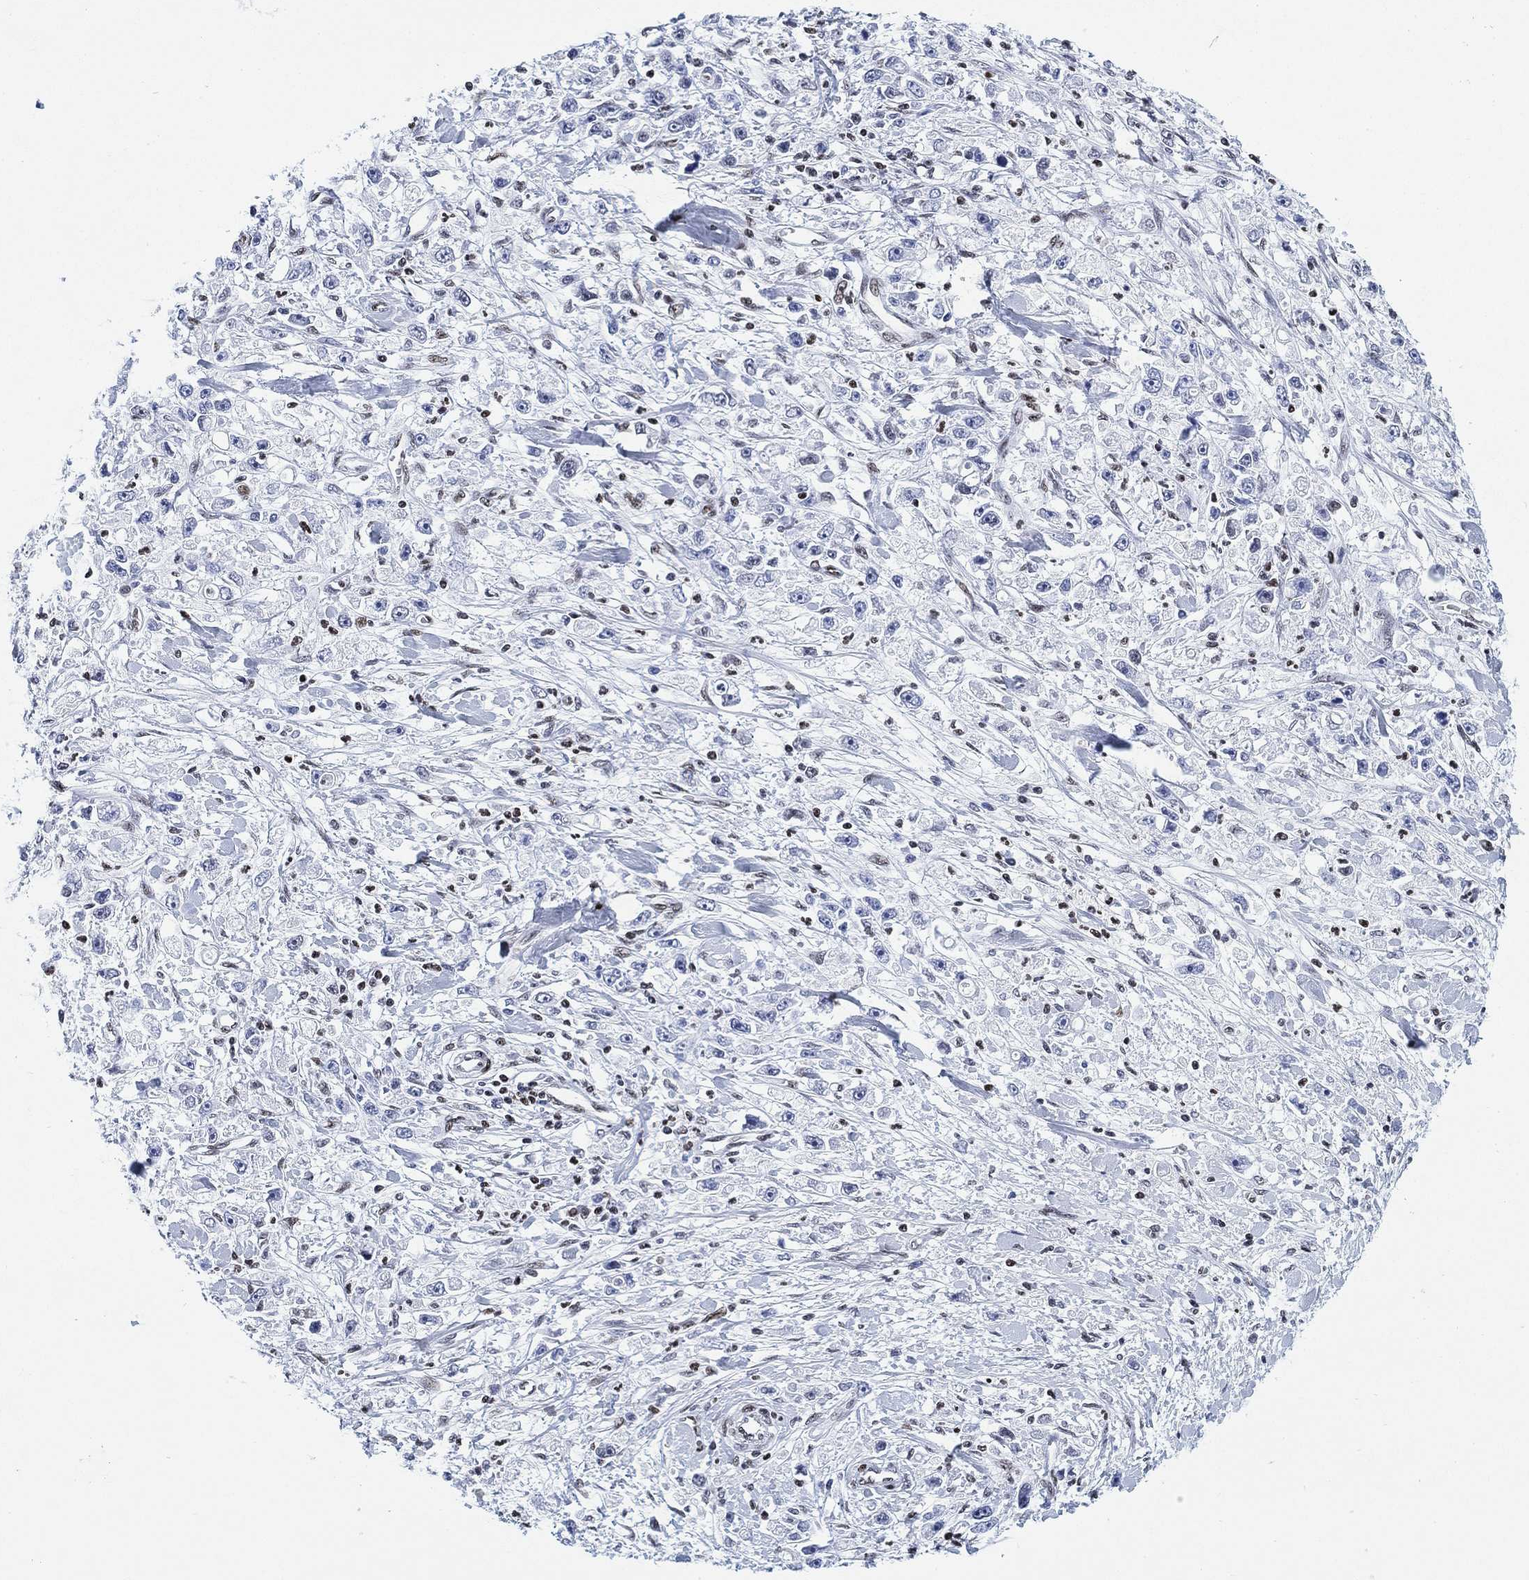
{"staining": {"intensity": "negative", "quantity": "none", "location": "none"}, "tissue": "stomach cancer", "cell_type": "Tumor cells", "image_type": "cancer", "snomed": [{"axis": "morphology", "description": "Adenocarcinoma, NOS"}, {"axis": "topography", "description": "Stomach"}], "caption": "DAB immunohistochemical staining of human stomach cancer exhibits no significant staining in tumor cells.", "gene": "H1-10", "patient": {"sex": "female", "age": 59}}